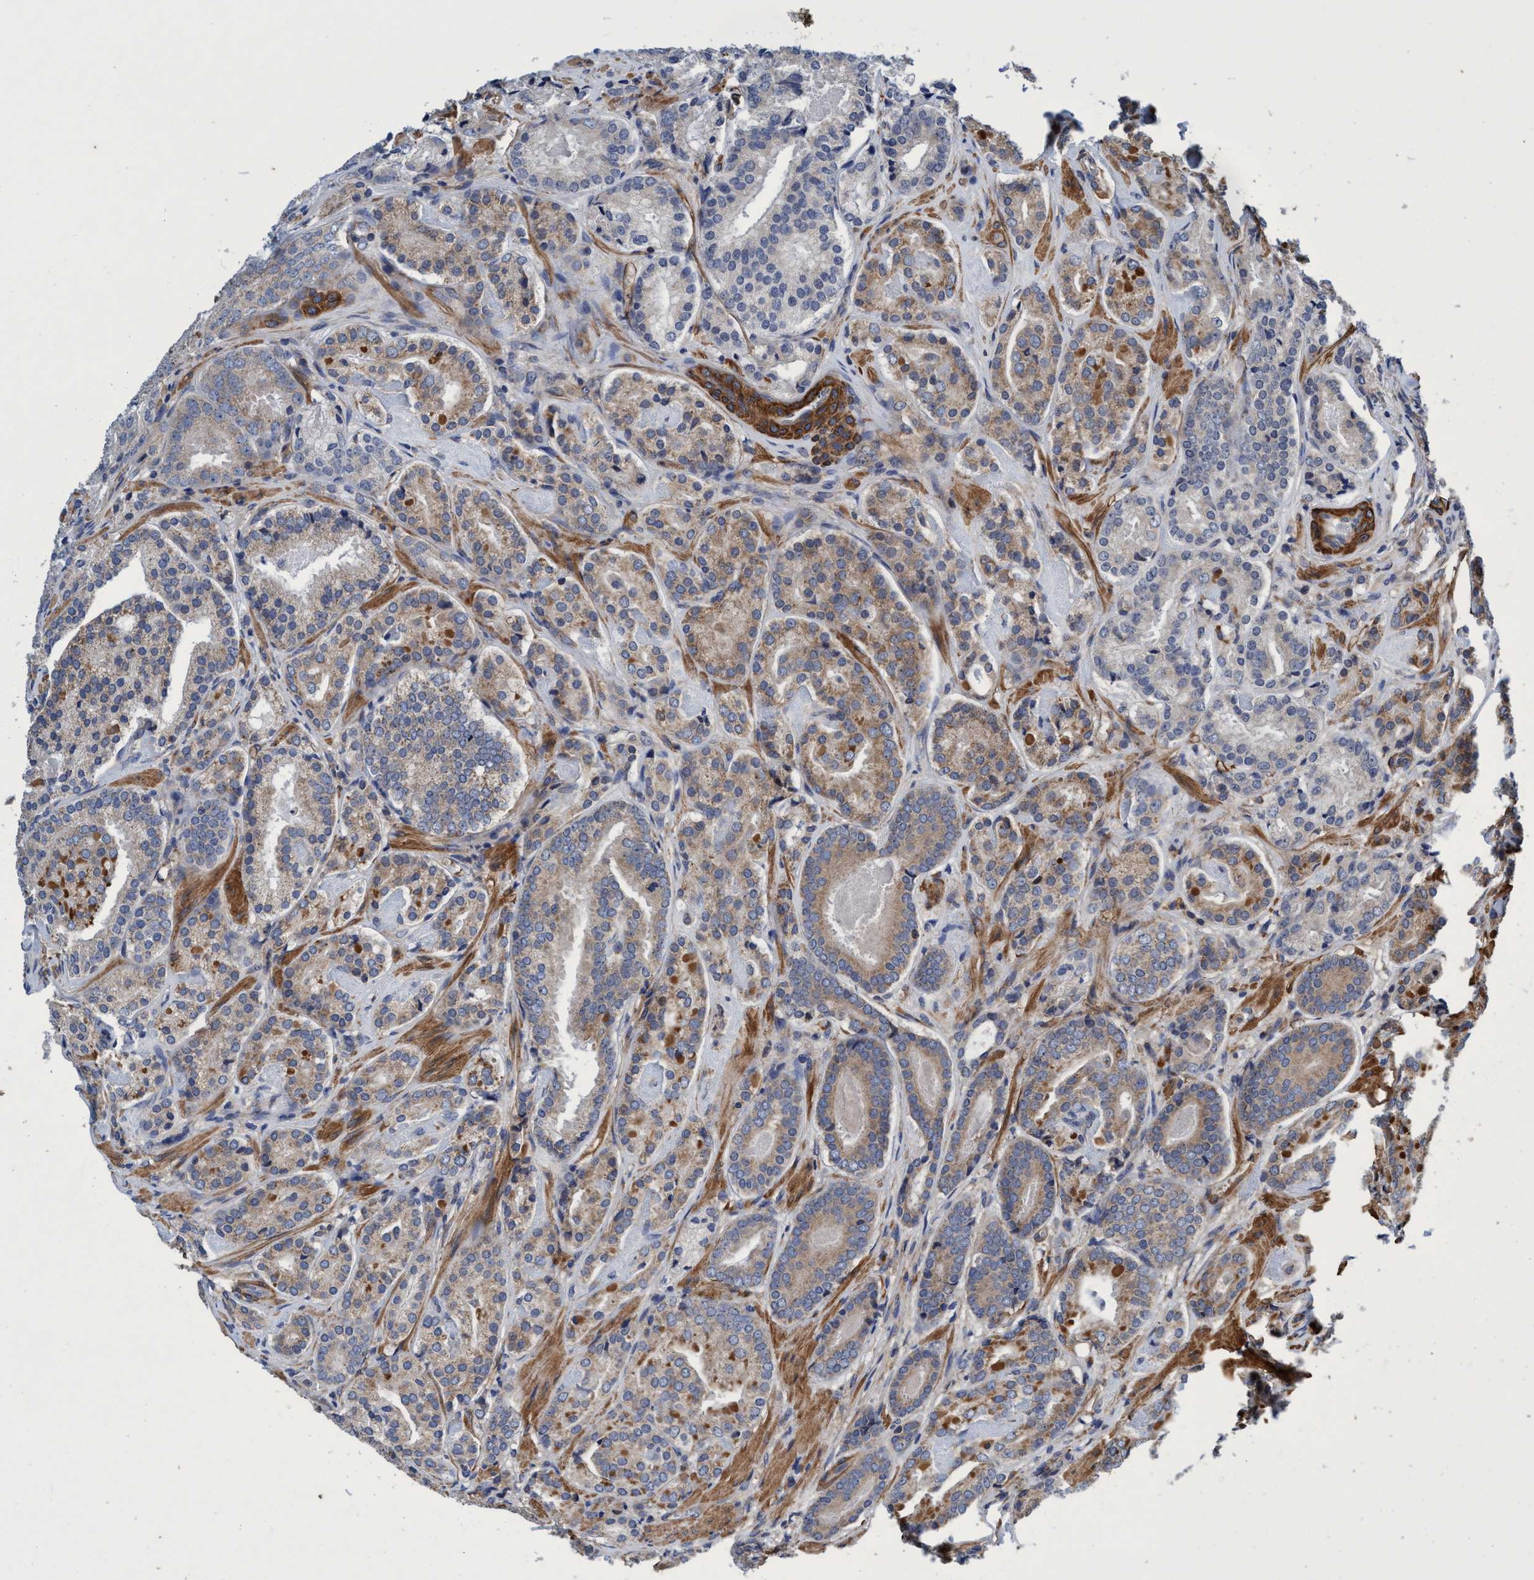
{"staining": {"intensity": "weak", "quantity": ">75%", "location": "cytoplasmic/membranous"}, "tissue": "prostate cancer", "cell_type": "Tumor cells", "image_type": "cancer", "snomed": [{"axis": "morphology", "description": "Adenocarcinoma, Low grade"}, {"axis": "topography", "description": "Prostate"}], "caption": "The photomicrograph shows staining of prostate cancer (low-grade adenocarcinoma), revealing weak cytoplasmic/membranous protein positivity (brown color) within tumor cells.", "gene": "CALCOCO2", "patient": {"sex": "male", "age": 69}}